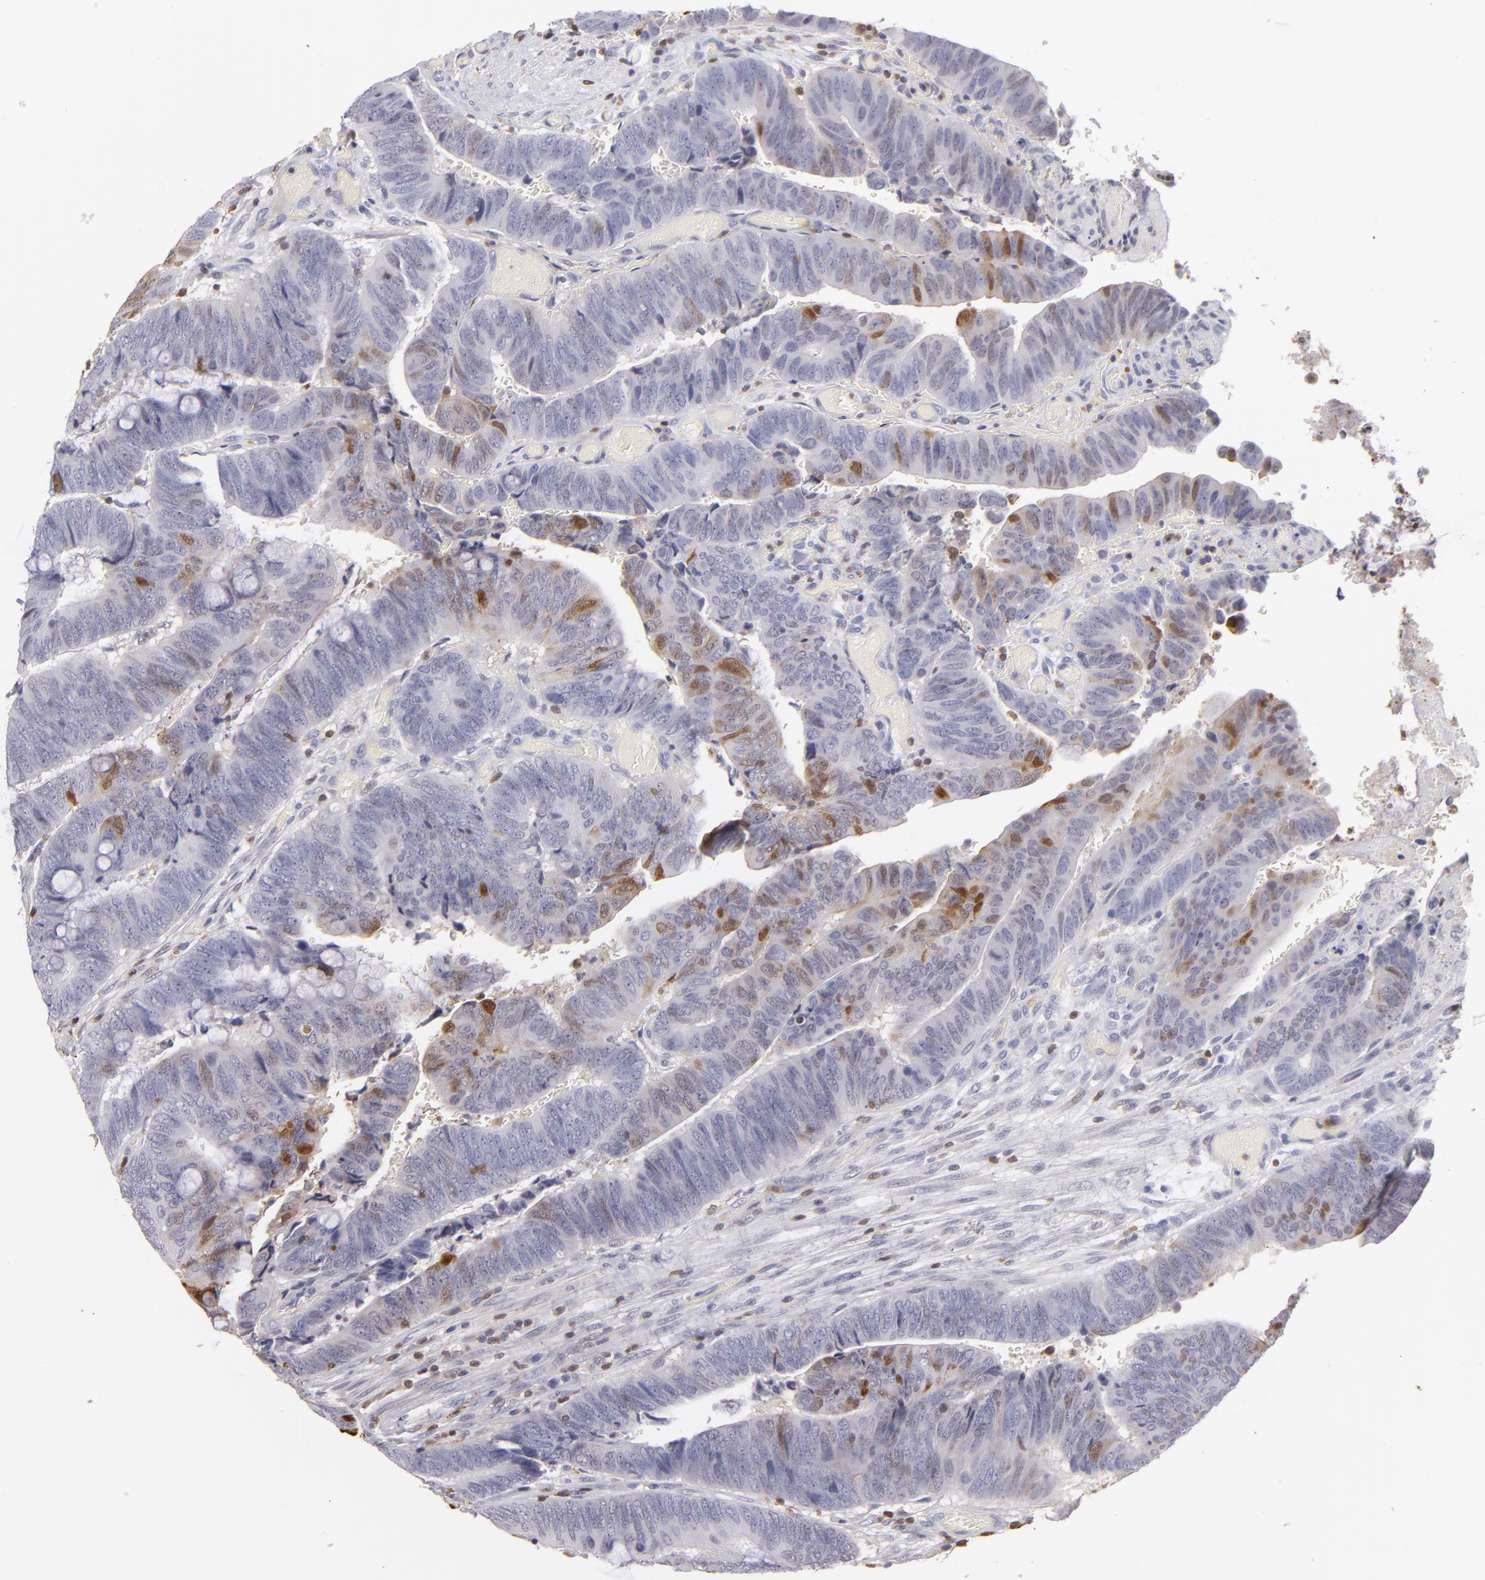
{"staining": {"intensity": "moderate", "quantity": "<25%", "location": "cytoplasmic/membranous,nuclear"}, "tissue": "colorectal cancer", "cell_type": "Tumor cells", "image_type": "cancer", "snomed": [{"axis": "morphology", "description": "Normal tissue, NOS"}, {"axis": "morphology", "description": "Adenocarcinoma, NOS"}, {"axis": "topography", "description": "Rectum"}], "caption": "High-magnification brightfield microscopy of adenocarcinoma (colorectal) stained with DAB (3,3'-diaminobenzidine) (brown) and counterstained with hematoxylin (blue). tumor cells exhibit moderate cytoplasmic/membranous and nuclear staining is present in about<25% of cells.", "gene": "S100A2", "patient": {"sex": "male", "age": 92}}